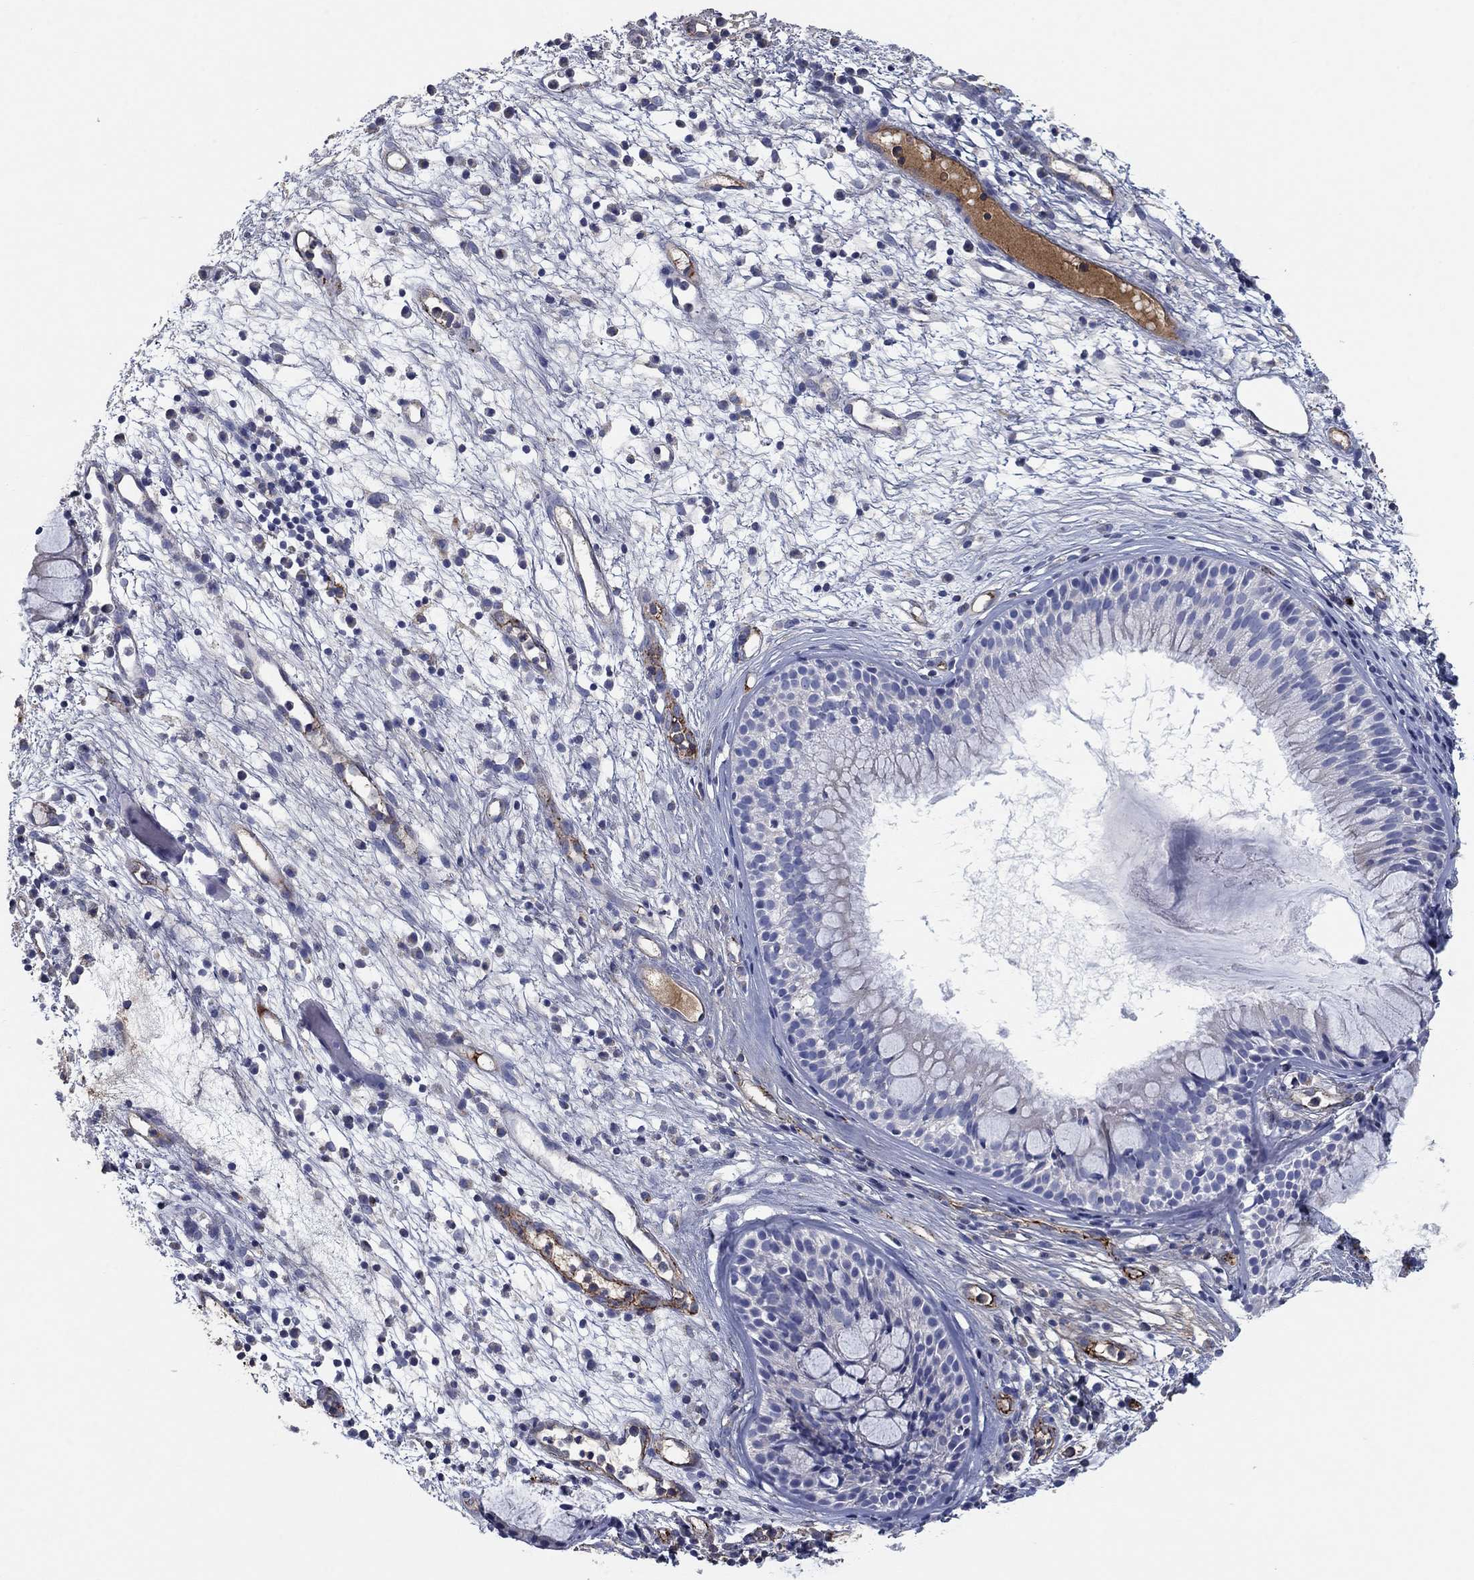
{"staining": {"intensity": "negative", "quantity": "none", "location": "none"}, "tissue": "nasopharynx", "cell_type": "Respiratory epithelial cells", "image_type": "normal", "snomed": [{"axis": "morphology", "description": "Normal tissue, NOS"}, {"axis": "topography", "description": "Nasopharynx"}], "caption": "Immunohistochemistry (IHC) histopathology image of unremarkable nasopharynx: nasopharynx stained with DAB (3,3'-diaminobenzidine) exhibits no significant protein staining in respiratory epithelial cells.", "gene": "APOC3", "patient": {"sex": "male", "age": 77}}